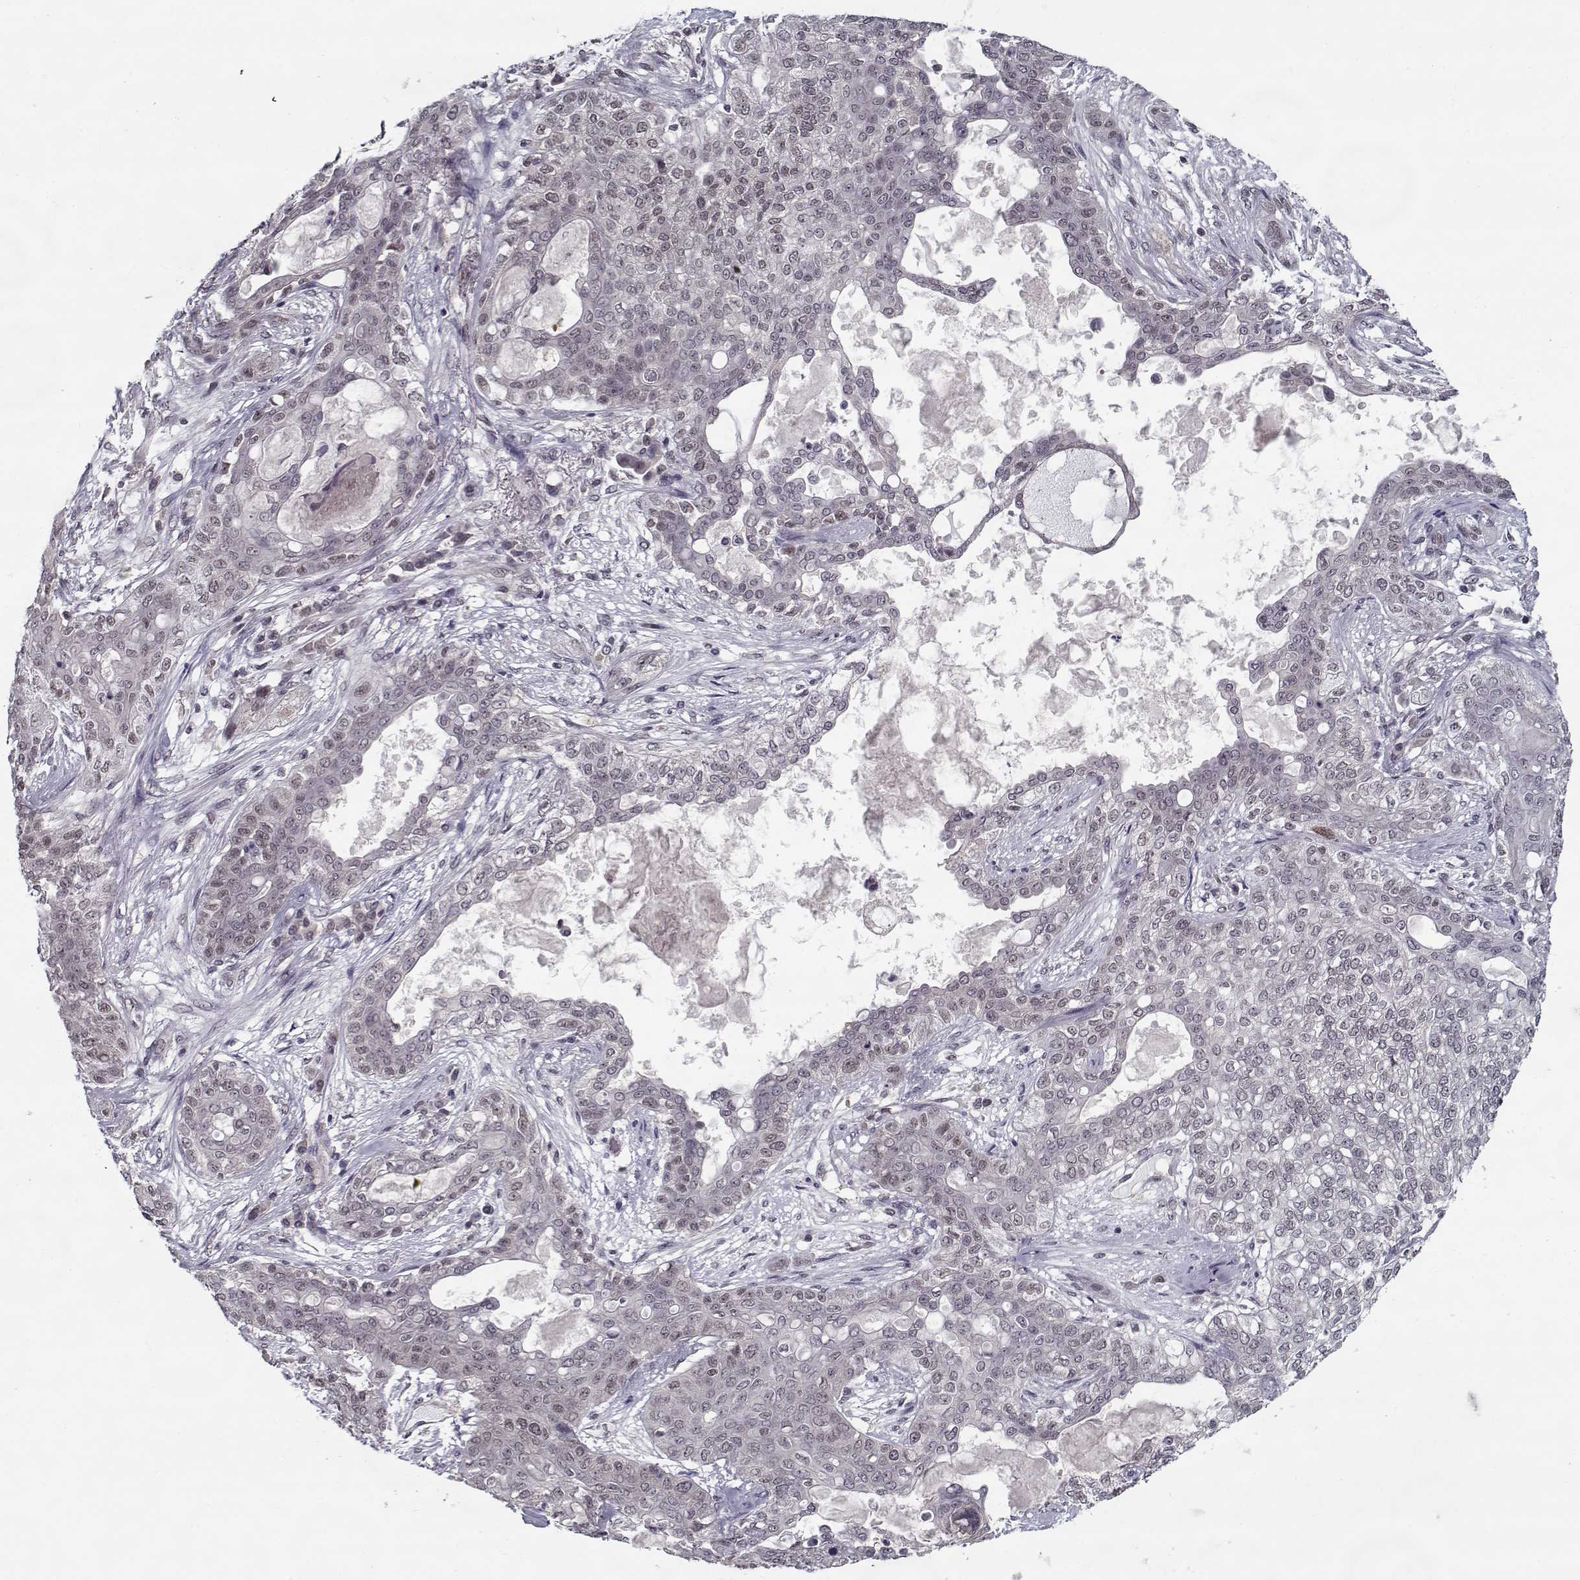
{"staining": {"intensity": "weak", "quantity": "<25%", "location": "nuclear"}, "tissue": "lung cancer", "cell_type": "Tumor cells", "image_type": "cancer", "snomed": [{"axis": "morphology", "description": "Squamous cell carcinoma, NOS"}, {"axis": "topography", "description": "Lung"}], "caption": "DAB (3,3'-diaminobenzidine) immunohistochemical staining of human lung cancer (squamous cell carcinoma) shows no significant expression in tumor cells.", "gene": "TESPA1", "patient": {"sex": "female", "age": 70}}